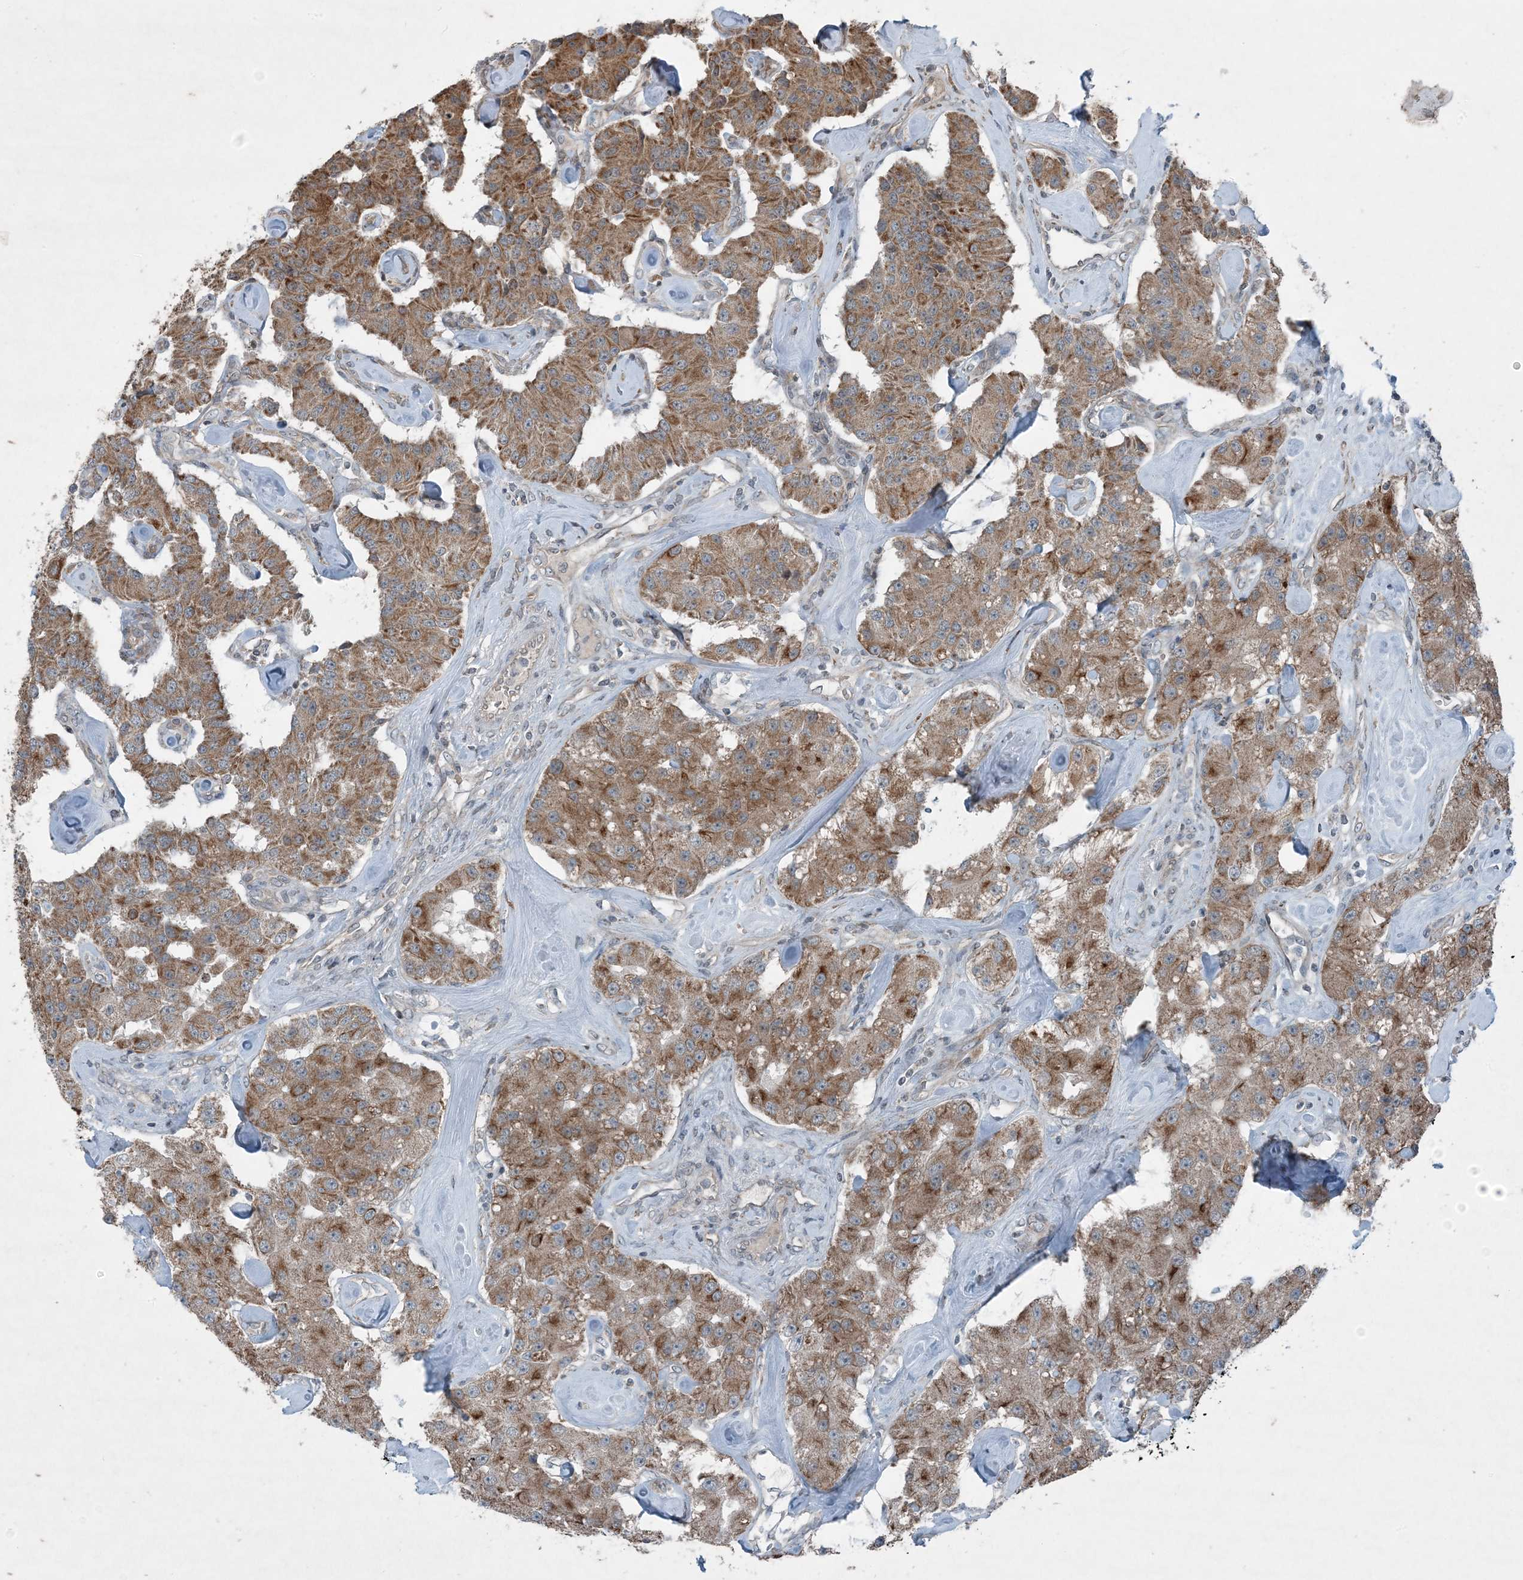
{"staining": {"intensity": "strong", "quantity": "25%-75%", "location": "cytoplasmic/membranous"}, "tissue": "carcinoid", "cell_type": "Tumor cells", "image_type": "cancer", "snomed": [{"axis": "morphology", "description": "Carcinoid, malignant, NOS"}, {"axis": "topography", "description": "Pancreas"}], "caption": "Immunohistochemistry photomicrograph of human carcinoid (malignant) stained for a protein (brown), which displays high levels of strong cytoplasmic/membranous positivity in approximately 25%-75% of tumor cells.", "gene": "PC", "patient": {"sex": "male", "age": 41}}